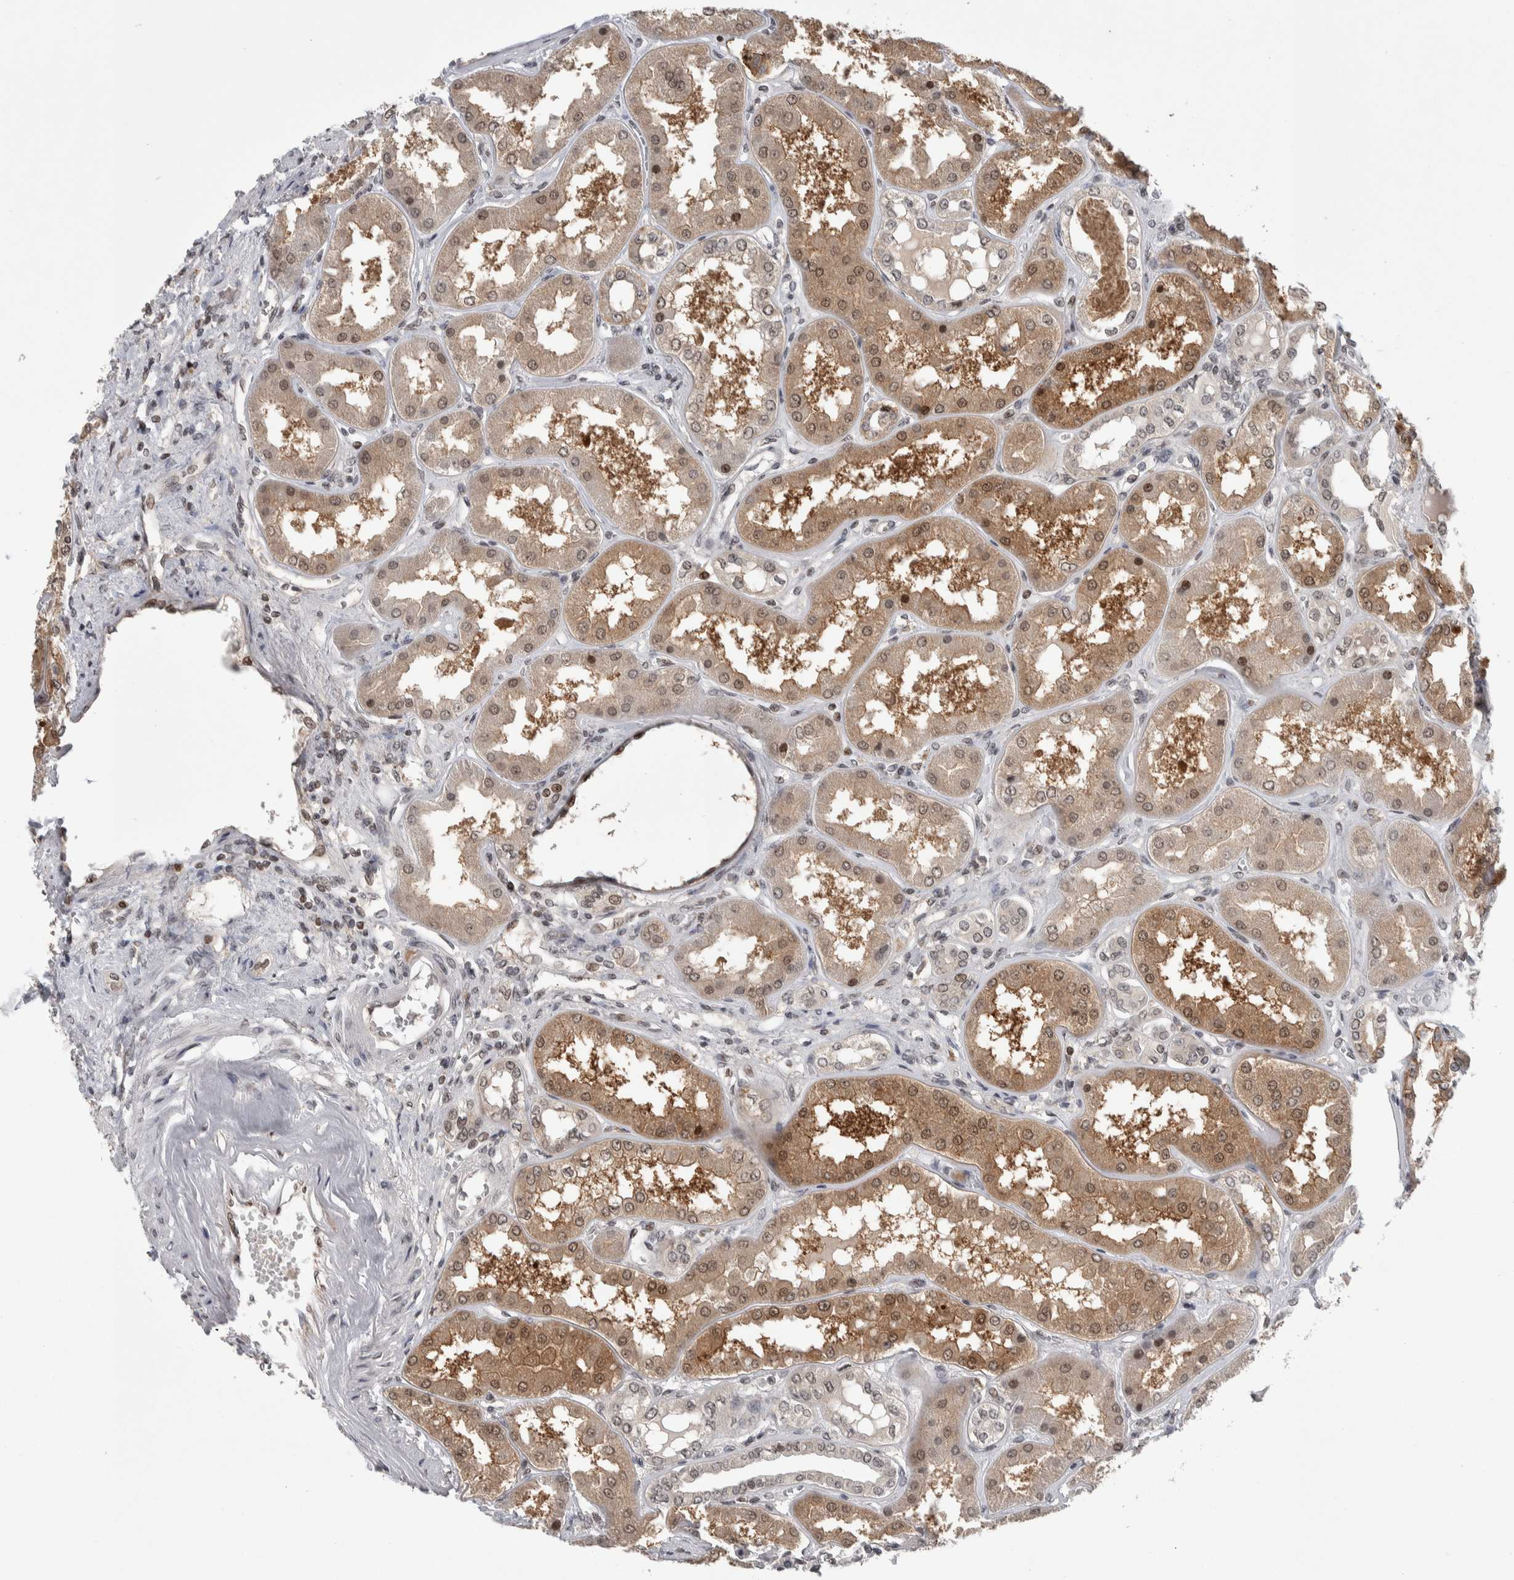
{"staining": {"intensity": "moderate", "quantity": ">75%", "location": "nuclear"}, "tissue": "kidney", "cell_type": "Cells in glomeruli", "image_type": "normal", "snomed": [{"axis": "morphology", "description": "Normal tissue, NOS"}, {"axis": "topography", "description": "Kidney"}], "caption": "High-power microscopy captured an immunohistochemistry photomicrograph of normal kidney, revealing moderate nuclear expression in about >75% of cells in glomeruli. The protein is shown in brown color, while the nuclei are stained blue.", "gene": "ZSCAN21", "patient": {"sex": "female", "age": 56}}